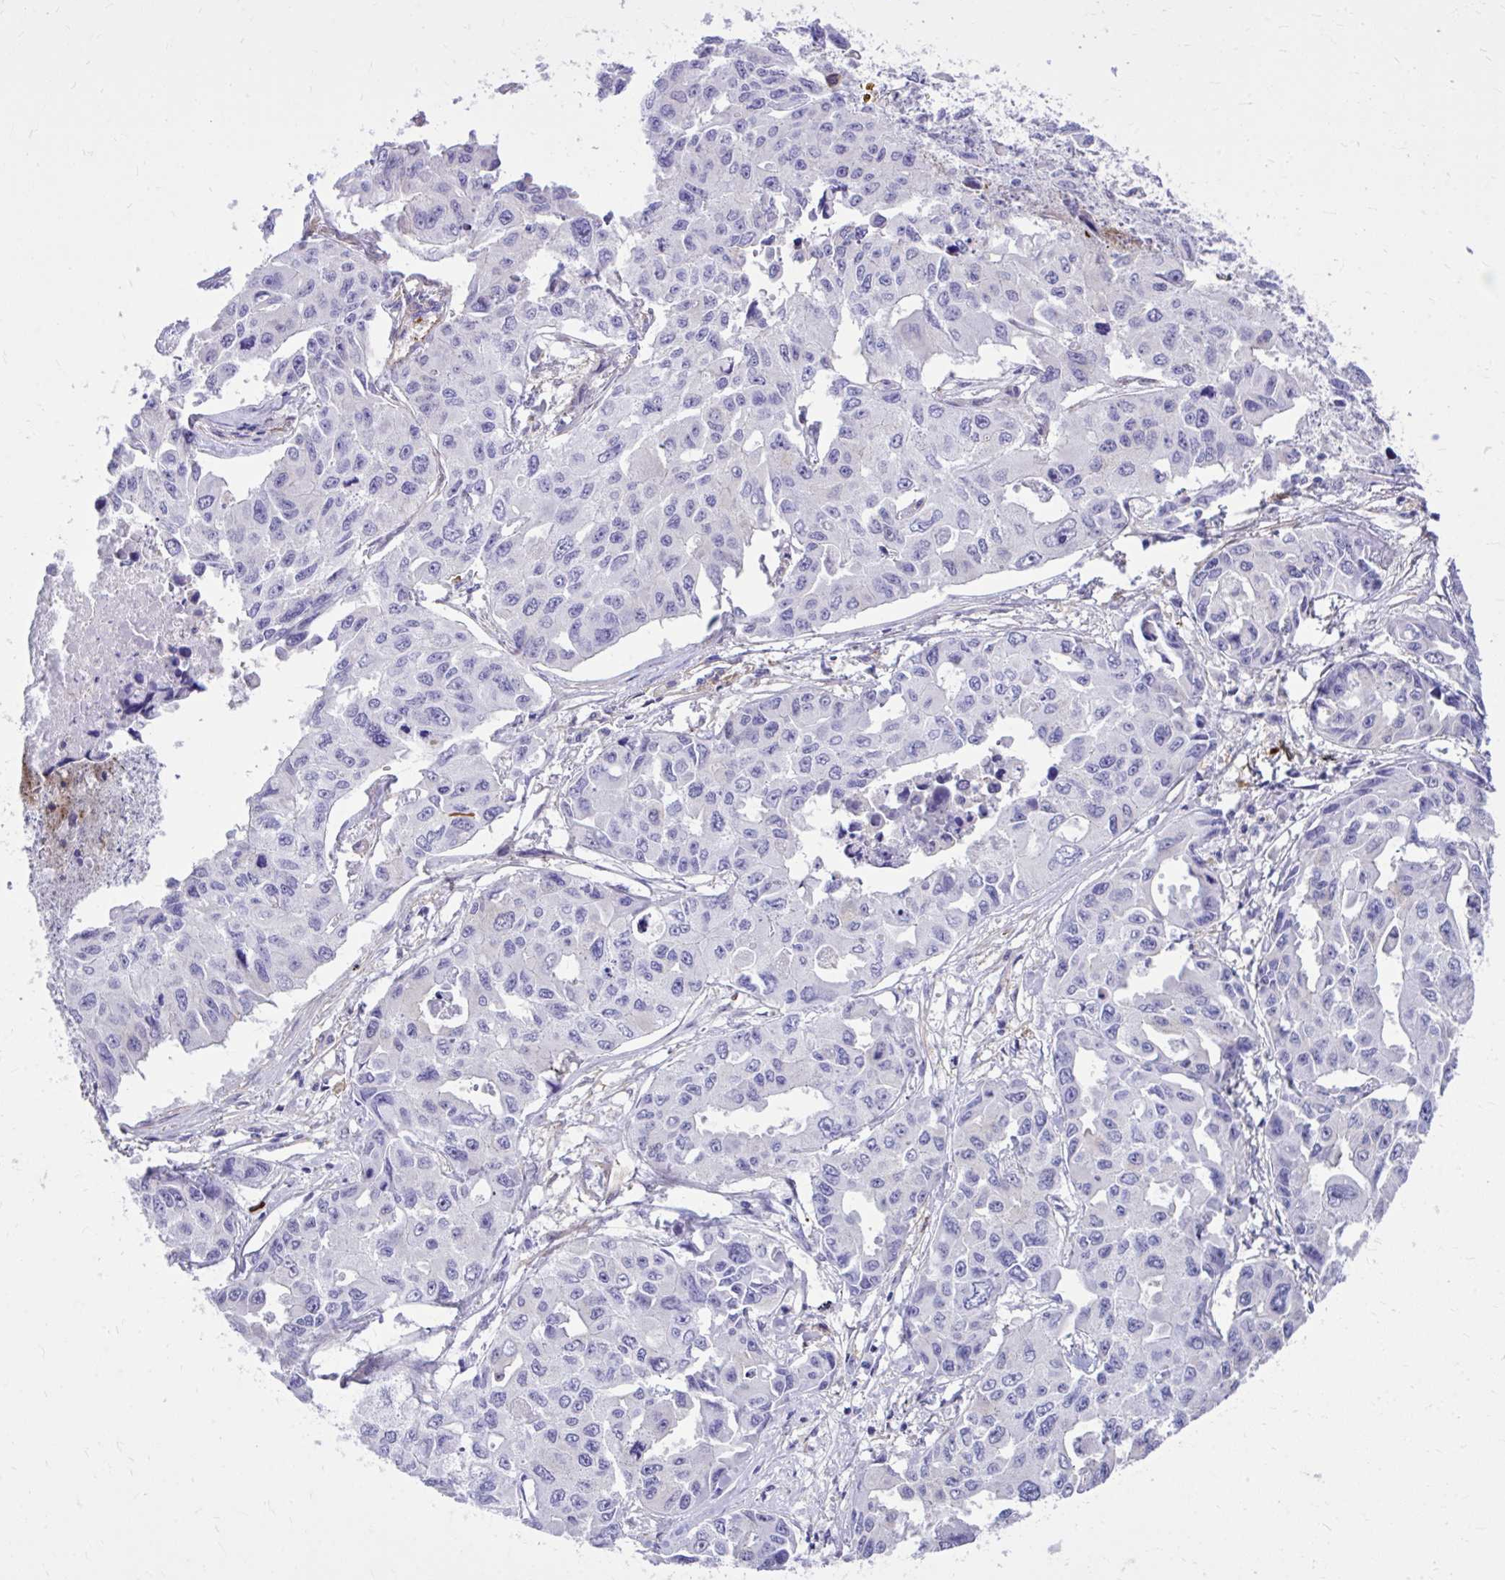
{"staining": {"intensity": "negative", "quantity": "none", "location": "none"}, "tissue": "lung cancer", "cell_type": "Tumor cells", "image_type": "cancer", "snomed": [{"axis": "morphology", "description": "Adenocarcinoma, NOS"}, {"axis": "topography", "description": "Lung"}], "caption": "The histopathology image demonstrates no staining of tumor cells in lung cancer (adenocarcinoma). (DAB (3,3'-diaminobenzidine) immunohistochemistry visualized using brightfield microscopy, high magnification).", "gene": "TLR7", "patient": {"sex": "male", "age": 64}}